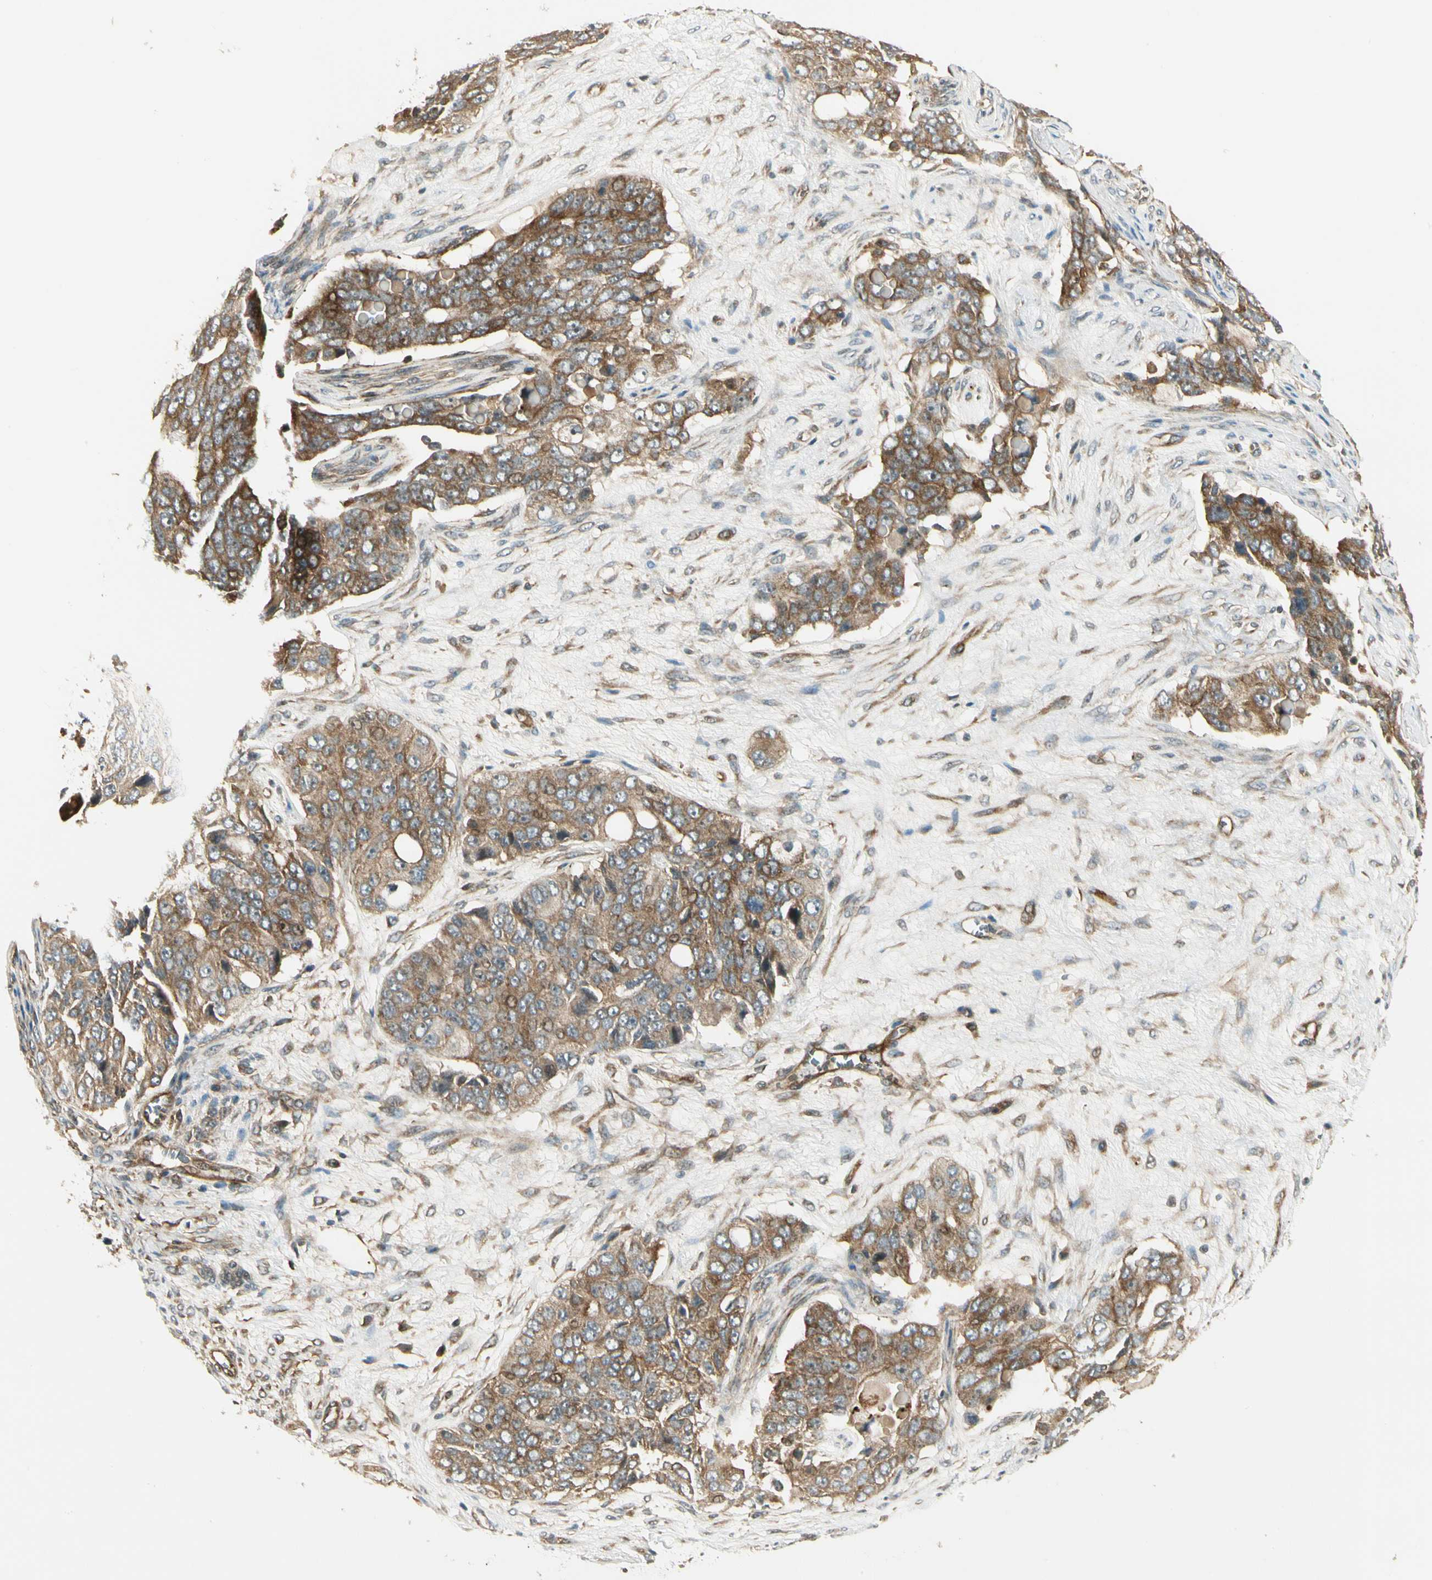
{"staining": {"intensity": "moderate", "quantity": ">75%", "location": "cytoplasmic/membranous"}, "tissue": "ovarian cancer", "cell_type": "Tumor cells", "image_type": "cancer", "snomed": [{"axis": "morphology", "description": "Carcinoma, endometroid"}, {"axis": "topography", "description": "Ovary"}], "caption": "Immunohistochemical staining of human ovarian endometroid carcinoma demonstrates moderate cytoplasmic/membranous protein expression in approximately >75% of tumor cells.", "gene": "FKBP15", "patient": {"sex": "female", "age": 51}}